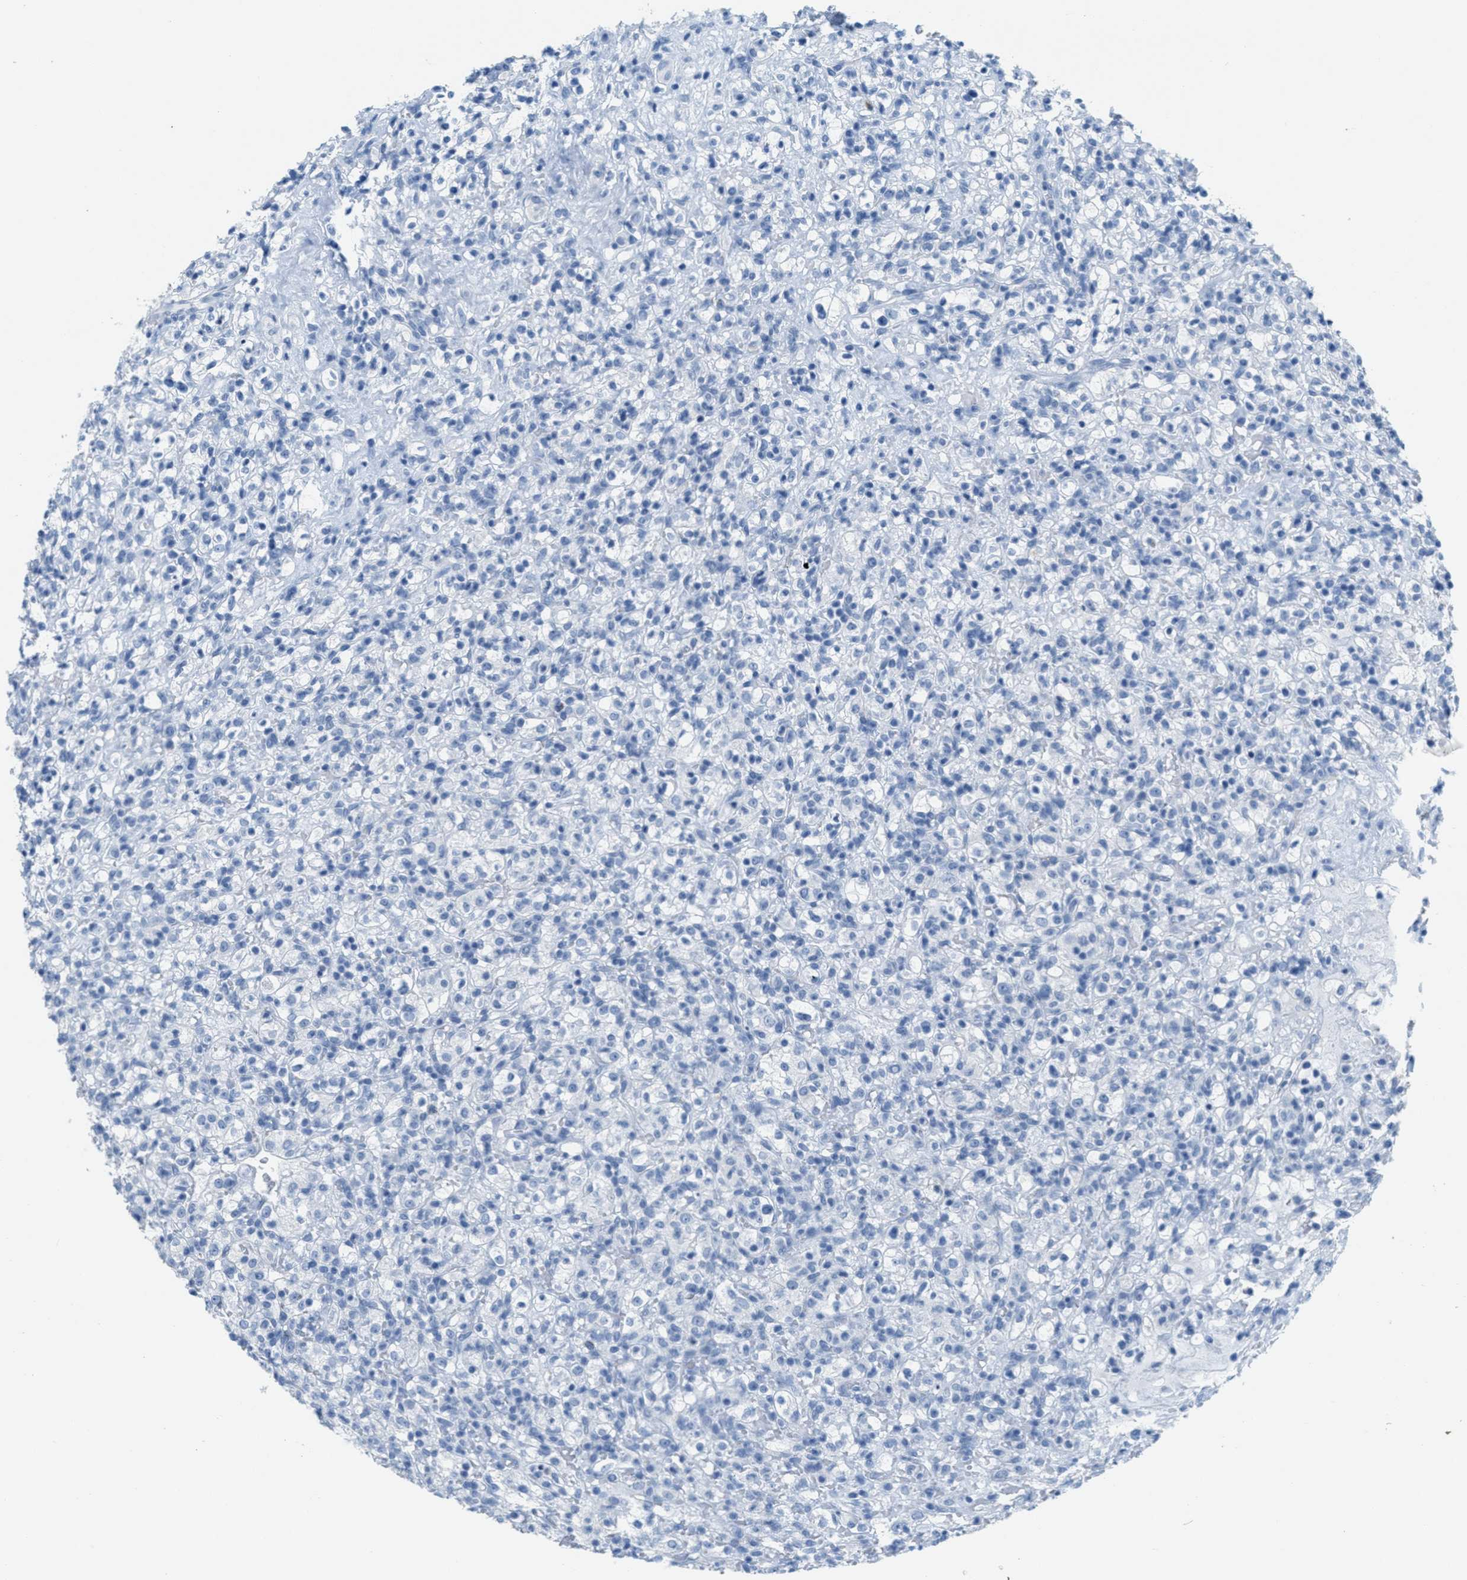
{"staining": {"intensity": "negative", "quantity": "none", "location": "none"}, "tissue": "renal cancer", "cell_type": "Tumor cells", "image_type": "cancer", "snomed": [{"axis": "morphology", "description": "Normal tissue, NOS"}, {"axis": "morphology", "description": "Adenocarcinoma, NOS"}, {"axis": "topography", "description": "Kidney"}], "caption": "Renal adenocarcinoma stained for a protein using IHC exhibits no expression tumor cells.", "gene": "GPM6A", "patient": {"sex": "female", "age": 72}}